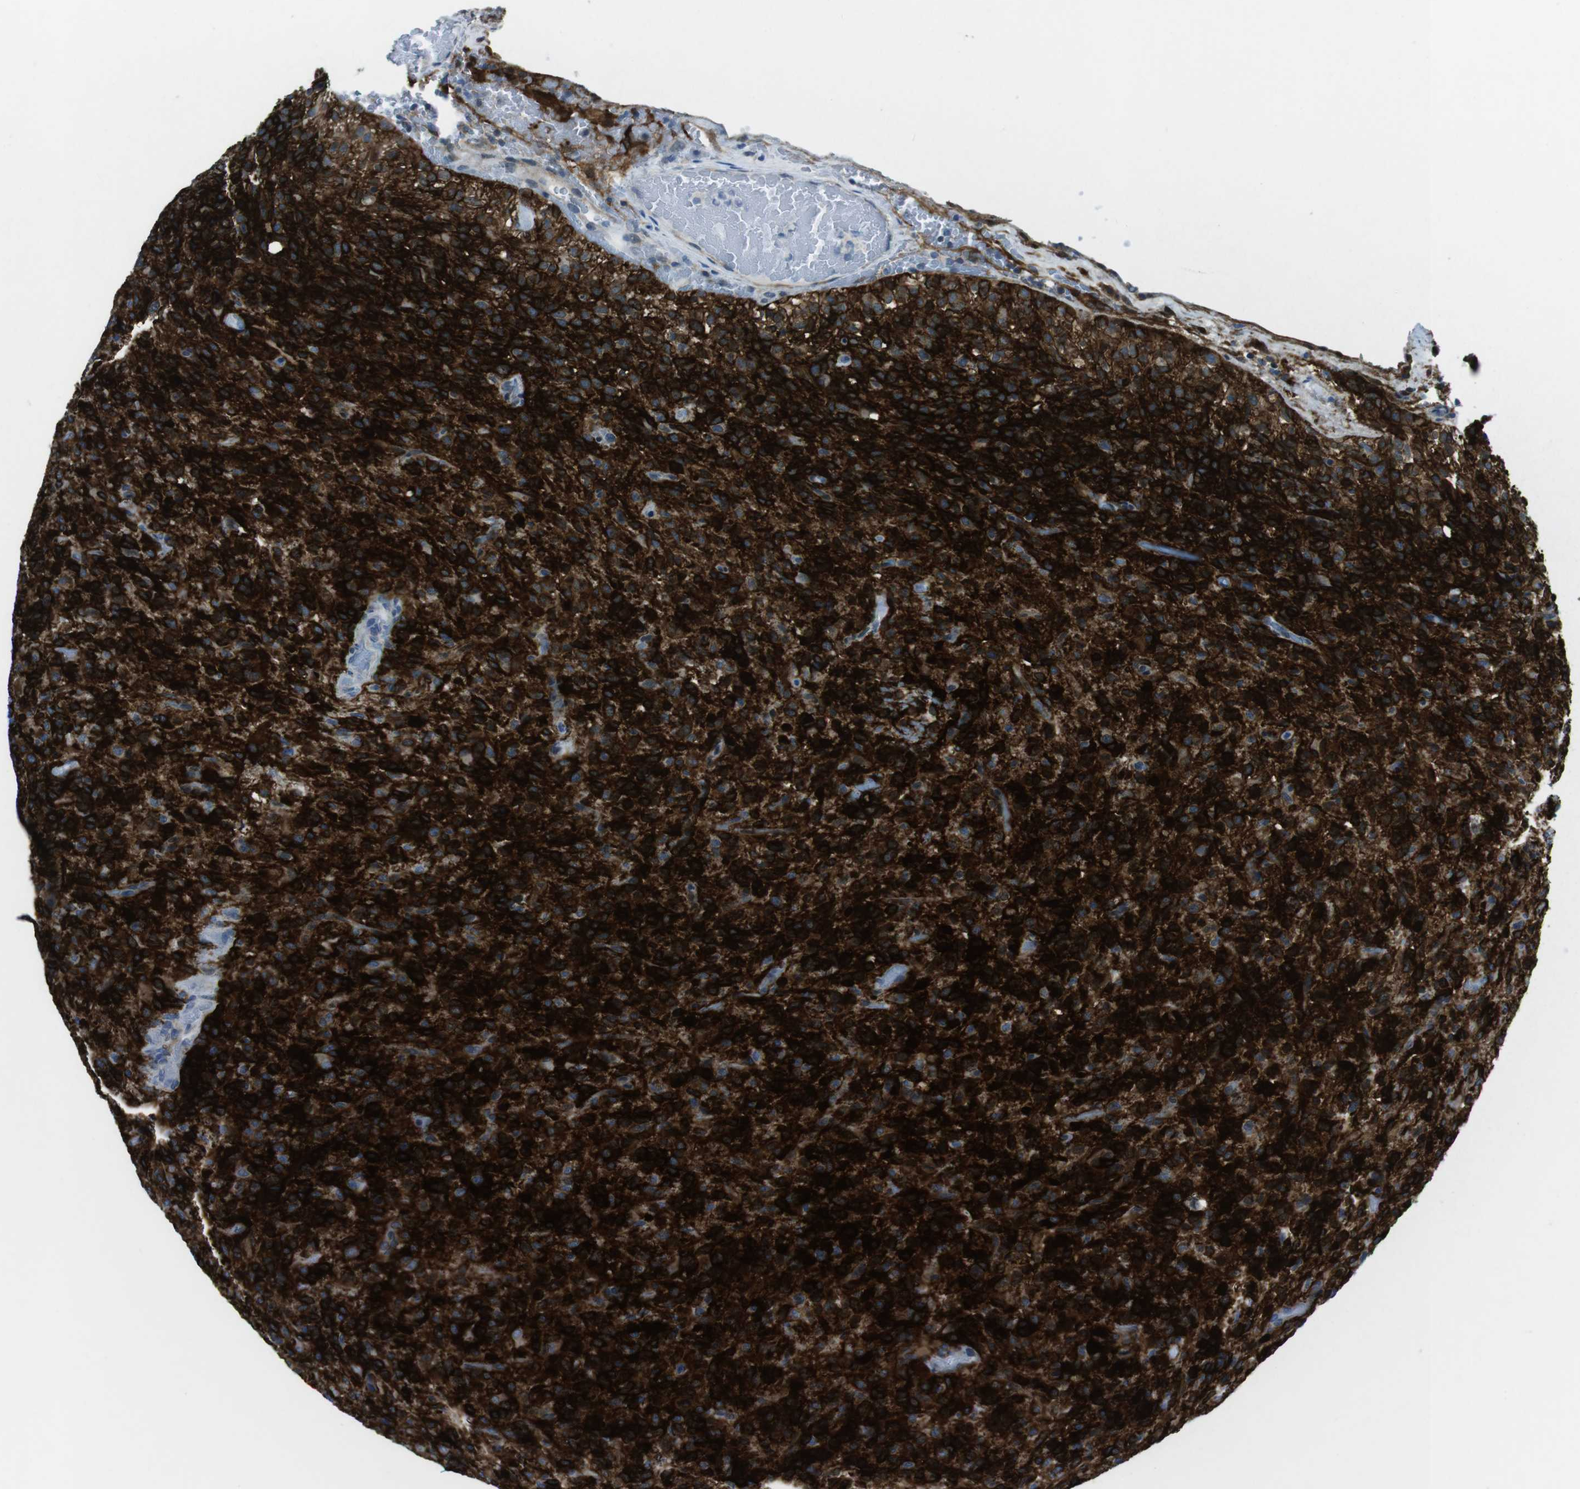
{"staining": {"intensity": "strong", "quantity": ">75%", "location": "cytoplasmic/membranous"}, "tissue": "glioma", "cell_type": "Tumor cells", "image_type": "cancer", "snomed": [{"axis": "morphology", "description": "Glioma, malignant, High grade"}, {"axis": "topography", "description": "Brain"}], "caption": "Tumor cells display high levels of strong cytoplasmic/membranous staining in approximately >75% of cells in malignant glioma (high-grade). The staining is performed using DAB brown chromogen to label protein expression. The nuclei are counter-stained blue using hematoxylin.", "gene": "PHLDA1", "patient": {"sex": "male", "age": 71}}